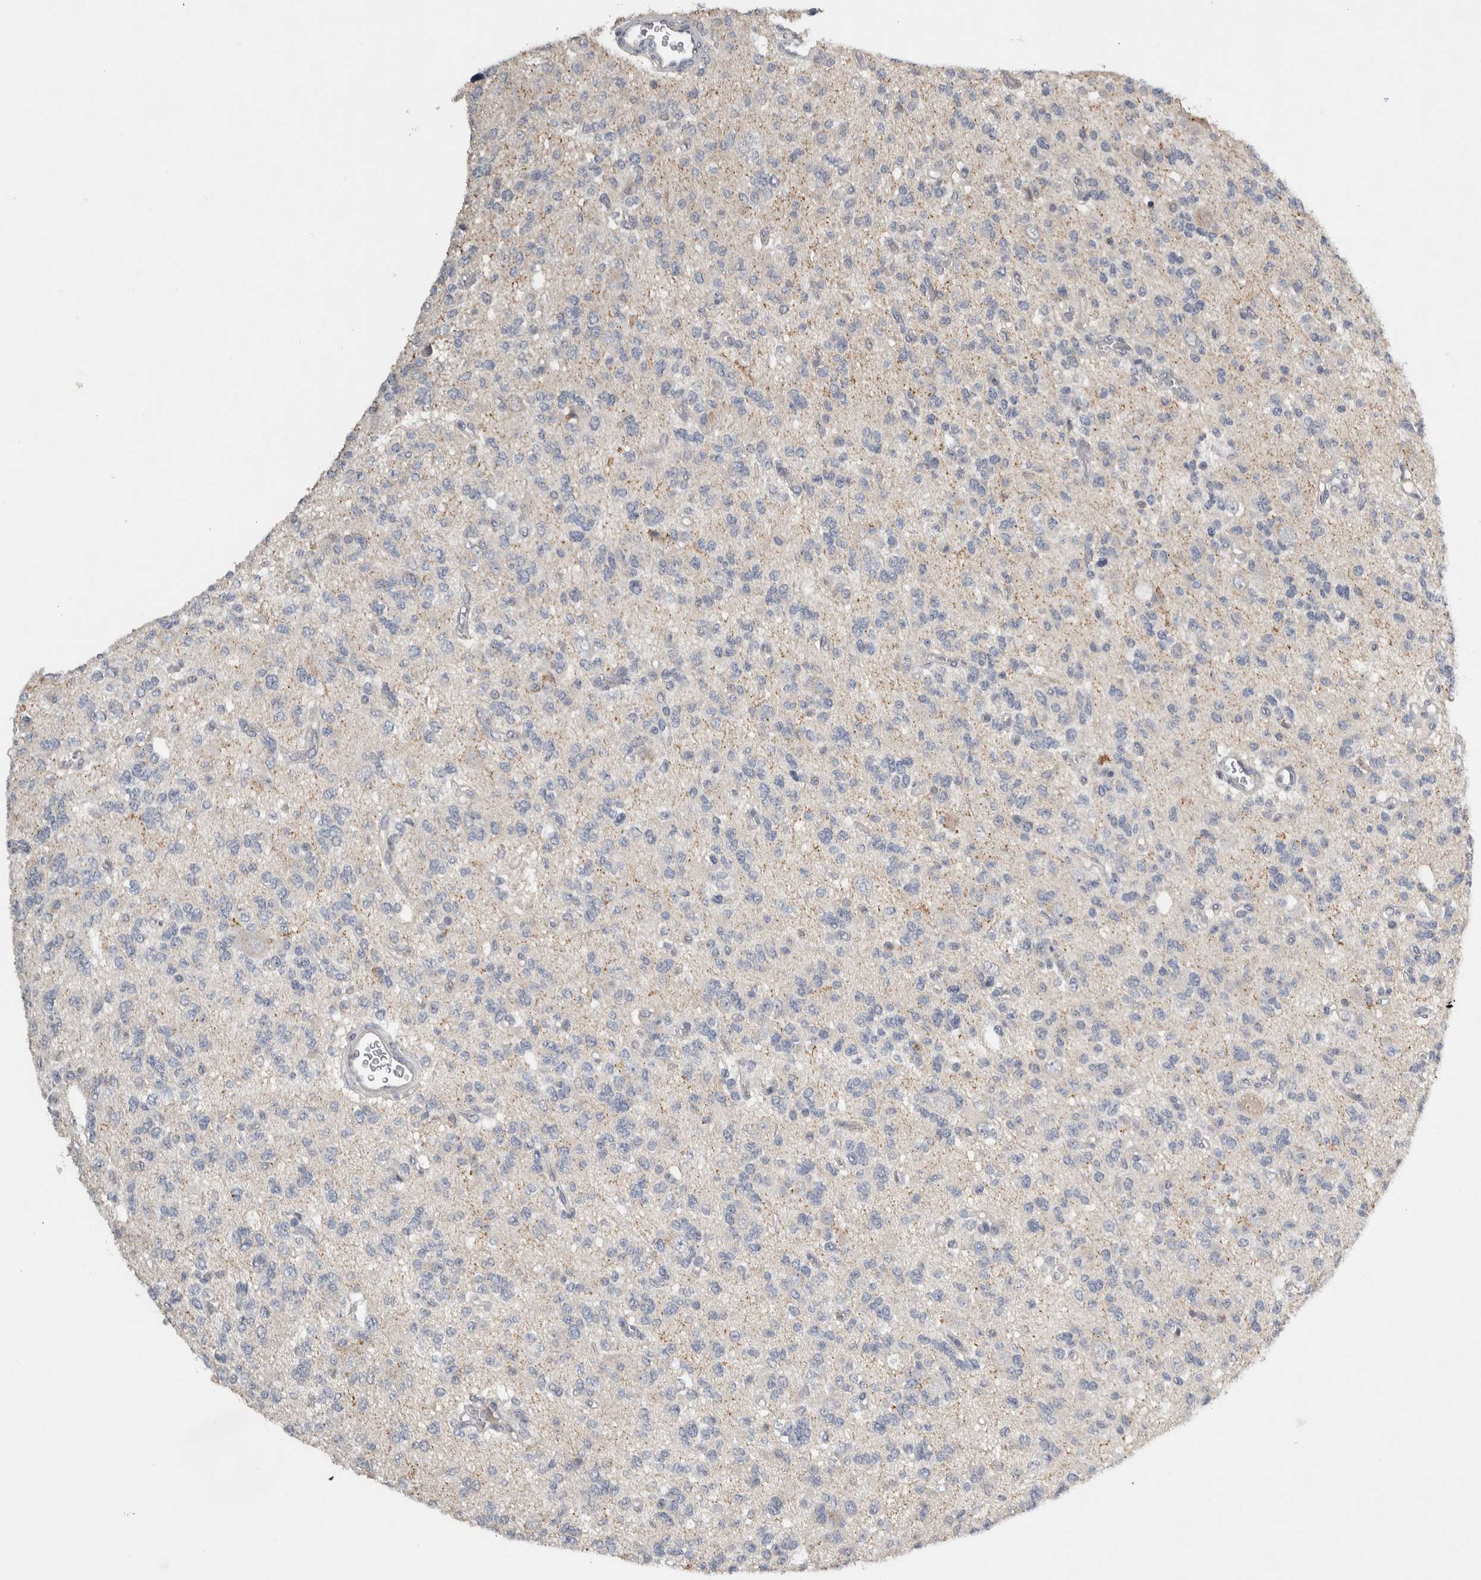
{"staining": {"intensity": "negative", "quantity": "none", "location": "none"}, "tissue": "glioma", "cell_type": "Tumor cells", "image_type": "cancer", "snomed": [{"axis": "morphology", "description": "Glioma, malignant, Low grade"}, {"axis": "topography", "description": "Brain"}], "caption": "High power microscopy image of an immunohistochemistry image of glioma, revealing no significant staining in tumor cells. (DAB IHC visualized using brightfield microscopy, high magnification).", "gene": "EIF3H", "patient": {"sex": "male", "age": 38}}